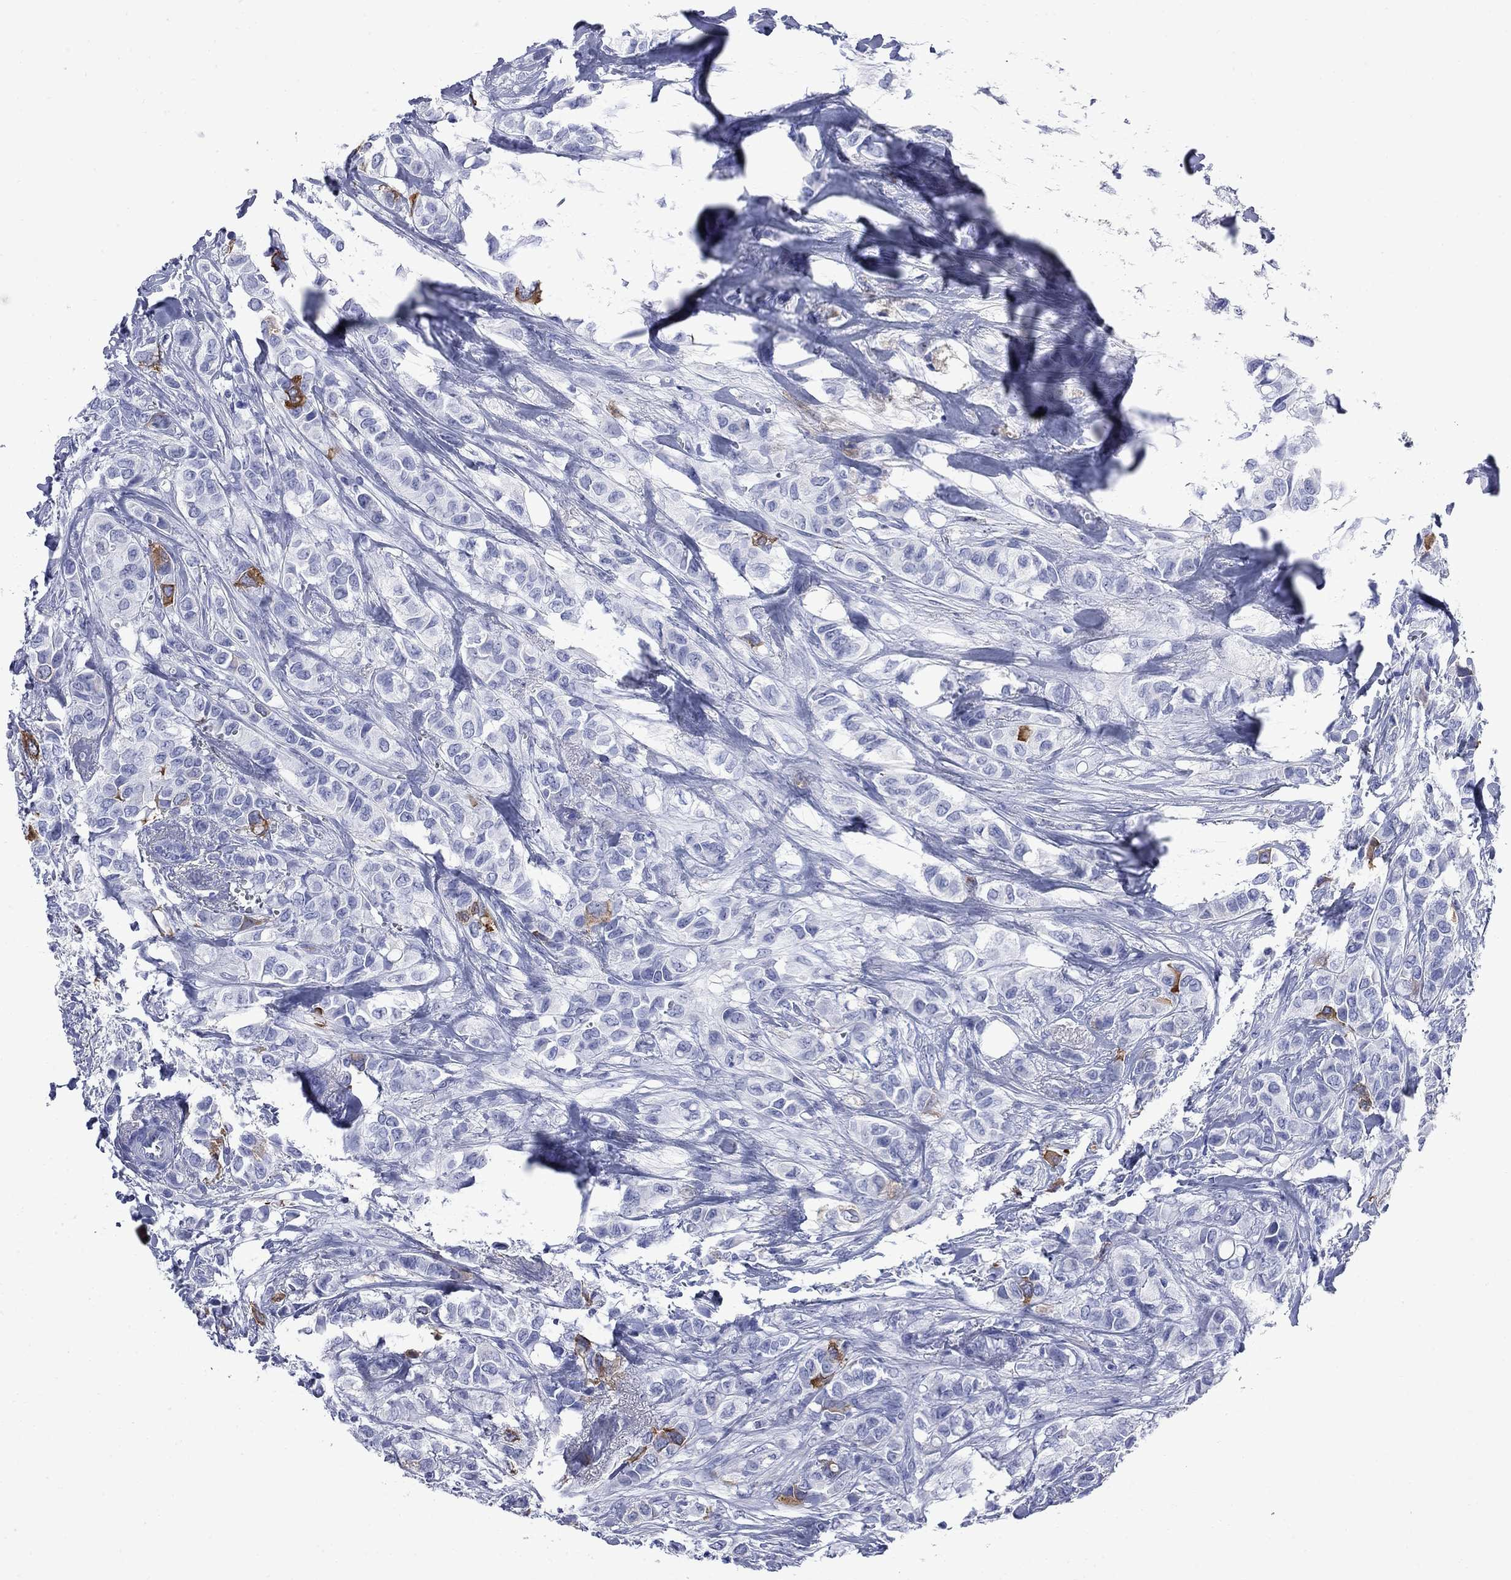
{"staining": {"intensity": "strong", "quantity": "<25%", "location": "cytoplasmic/membranous"}, "tissue": "breast cancer", "cell_type": "Tumor cells", "image_type": "cancer", "snomed": [{"axis": "morphology", "description": "Duct carcinoma"}, {"axis": "topography", "description": "Breast"}], "caption": "A brown stain highlights strong cytoplasmic/membranous staining of a protein in intraductal carcinoma (breast) tumor cells. (DAB IHC, brown staining for protein, blue staining for nuclei).", "gene": "TACC3", "patient": {"sex": "female", "age": 85}}